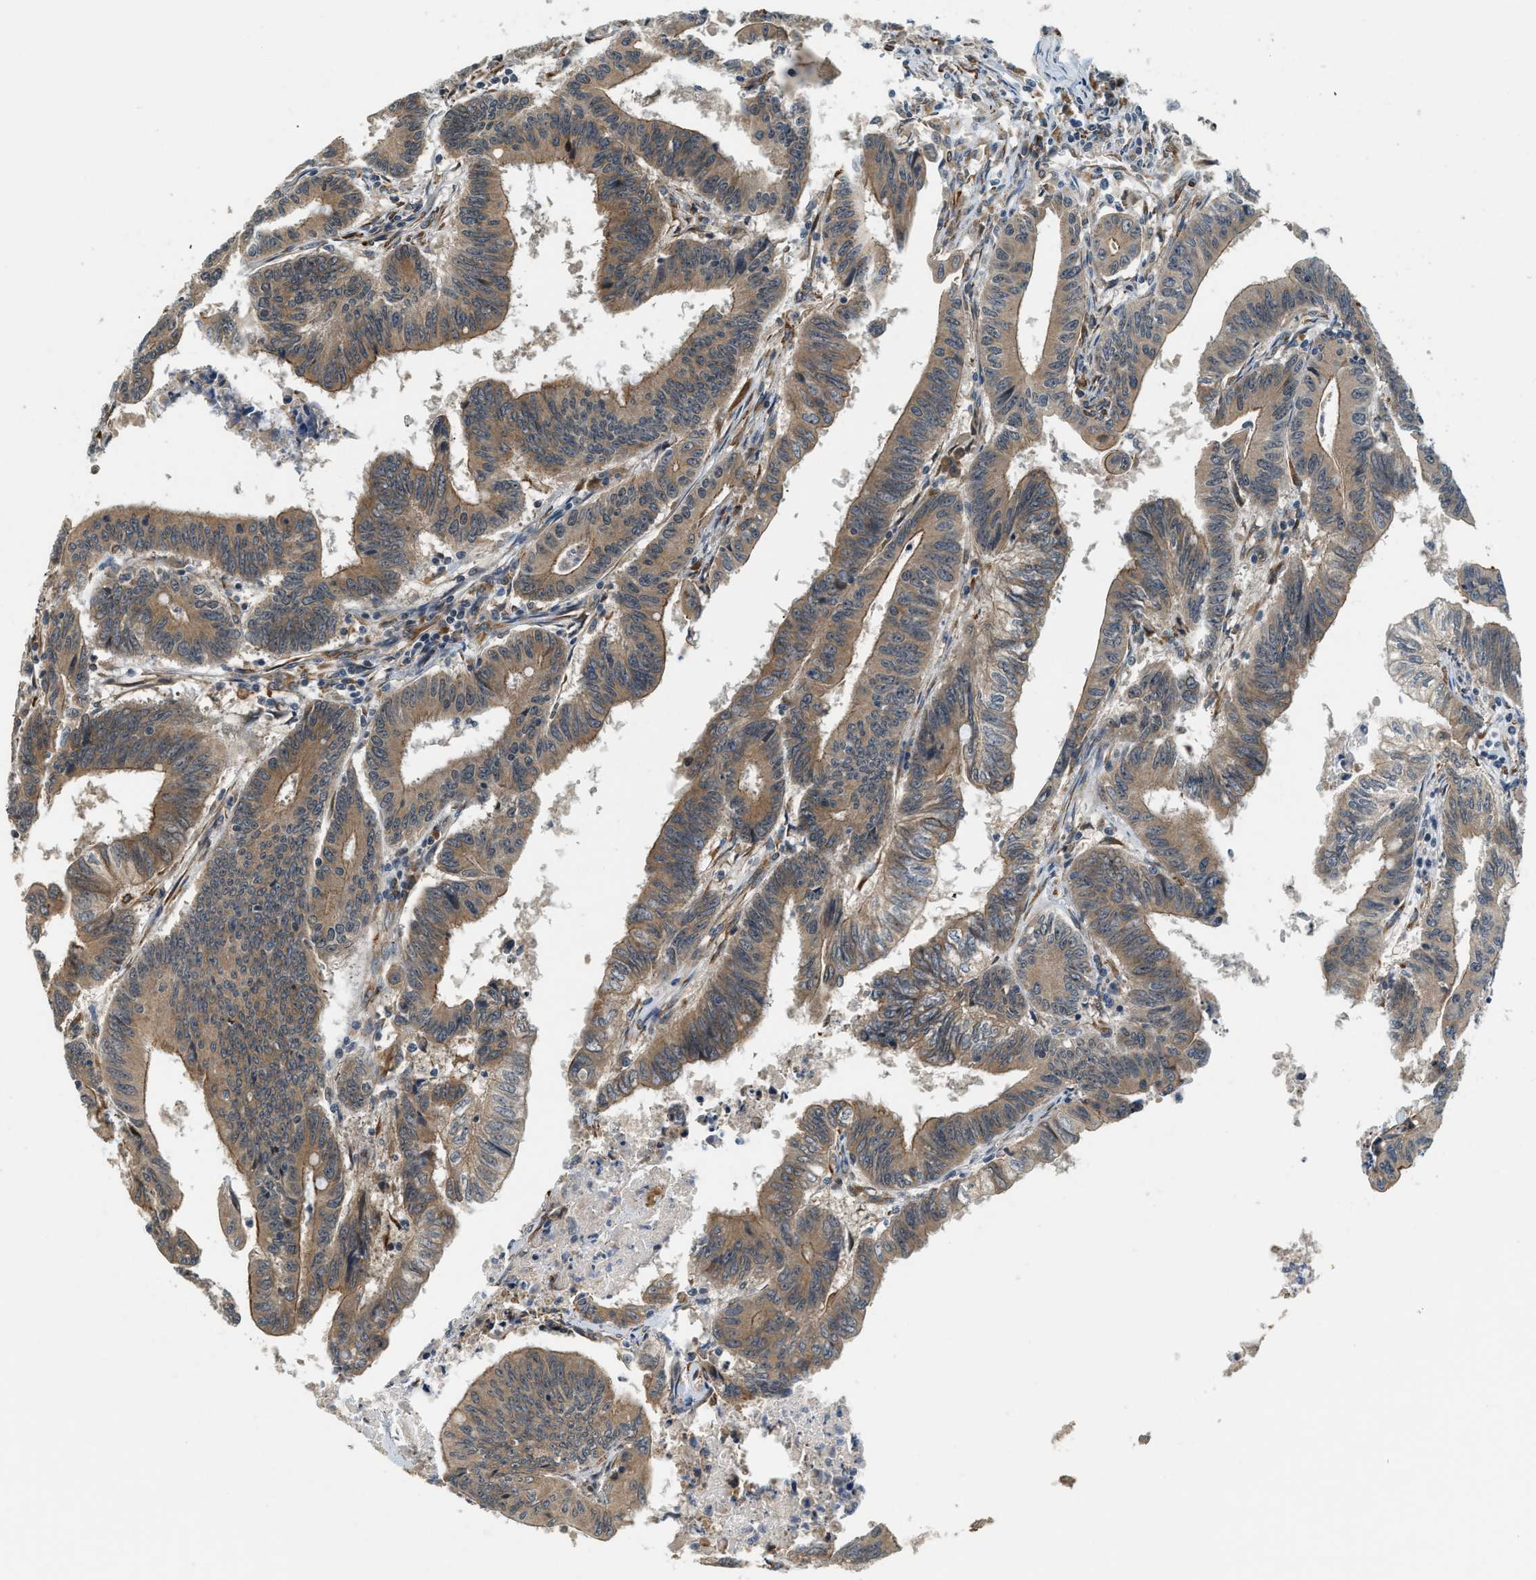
{"staining": {"intensity": "moderate", "quantity": ">75%", "location": "cytoplasmic/membranous"}, "tissue": "colorectal cancer", "cell_type": "Tumor cells", "image_type": "cancer", "snomed": [{"axis": "morphology", "description": "Adenocarcinoma, NOS"}, {"axis": "topography", "description": "Colon"}], "caption": "Brown immunohistochemical staining in human colorectal cancer (adenocarcinoma) shows moderate cytoplasmic/membranous staining in approximately >75% of tumor cells. Nuclei are stained in blue.", "gene": "ALOX12", "patient": {"sex": "male", "age": 45}}